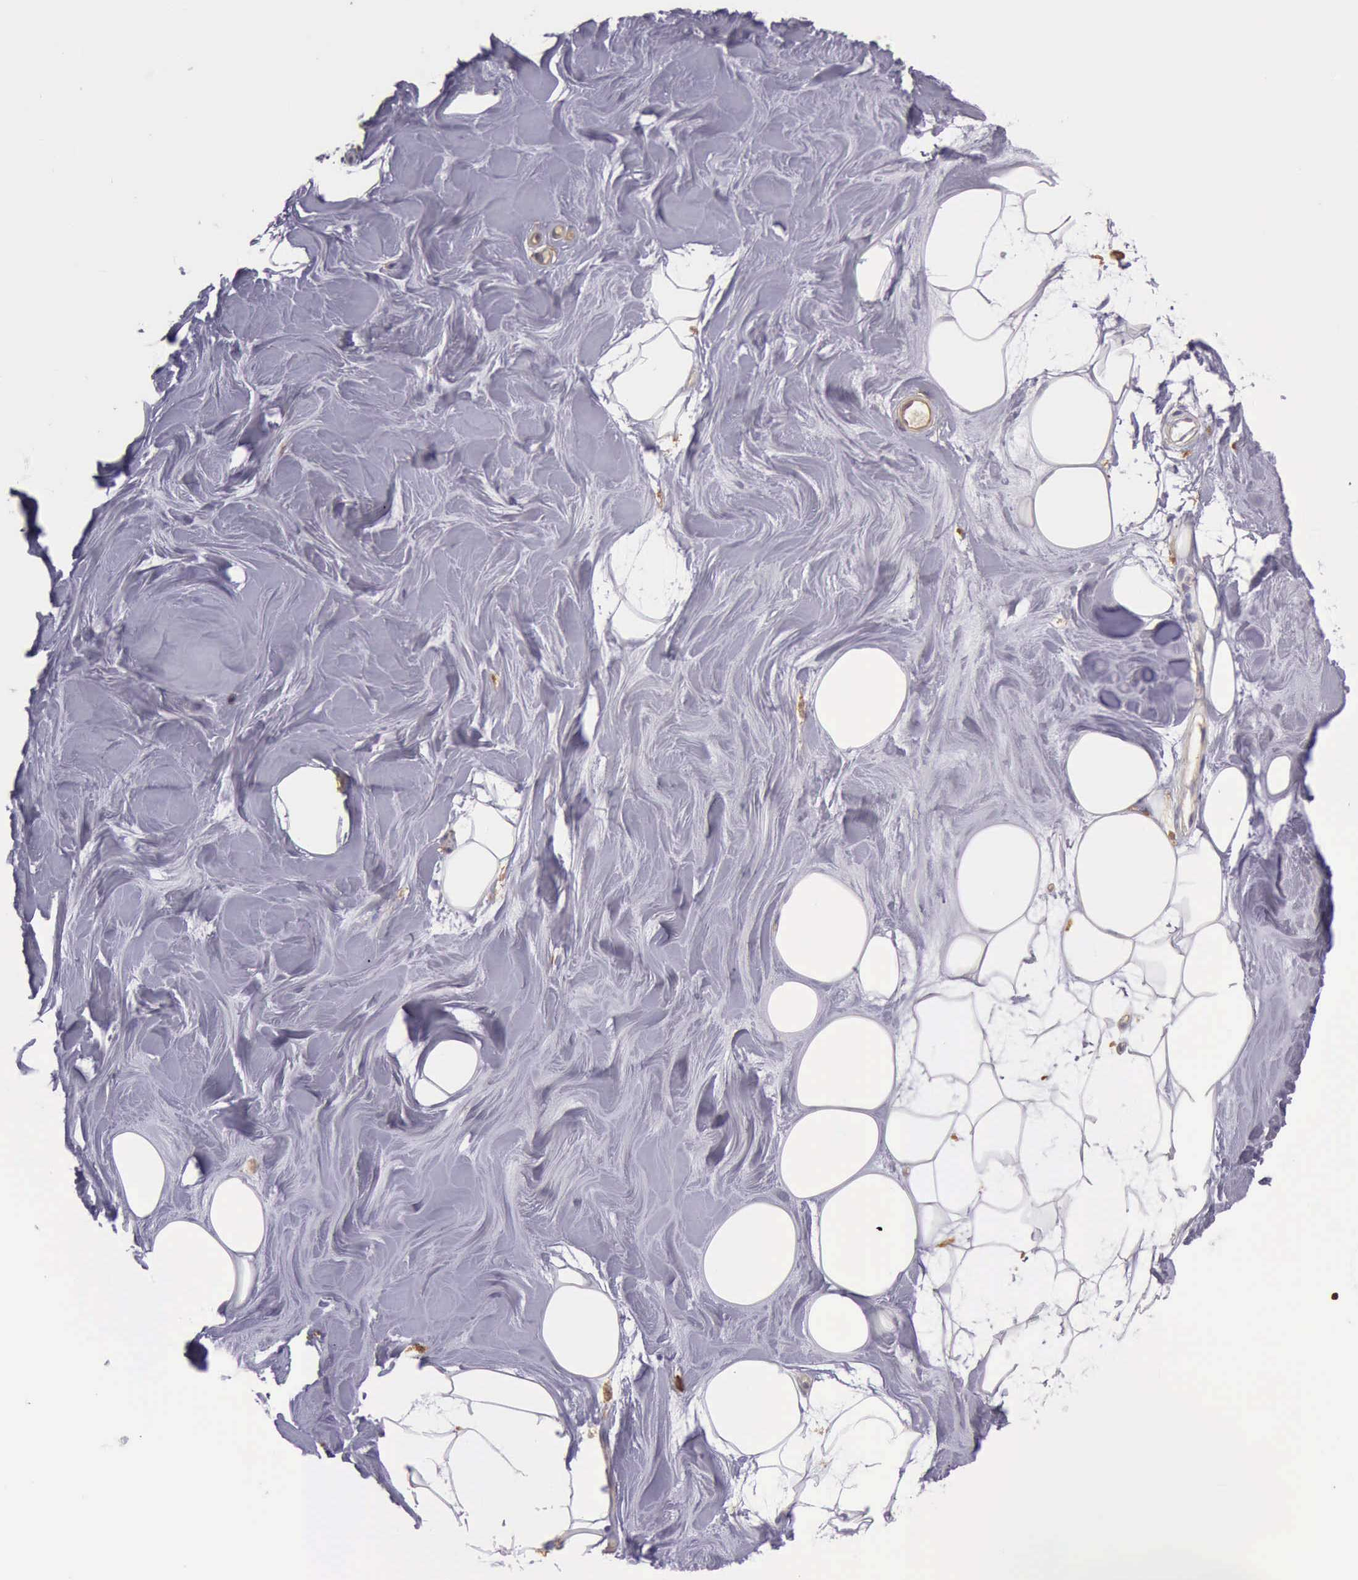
{"staining": {"intensity": "weak", "quantity": "<25%", "location": "cytoplasmic/membranous"}, "tissue": "adipose tissue", "cell_type": "Adipocytes", "image_type": "normal", "snomed": [{"axis": "morphology", "description": "Normal tissue, NOS"}, {"axis": "topography", "description": "Breast"}], "caption": "This is a histopathology image of IHC staining of normal adipose tissue, which shows no staining in adipocytes.", "gene": "ARHGAP4", "patient": {"sex": "female", "age": 44}}